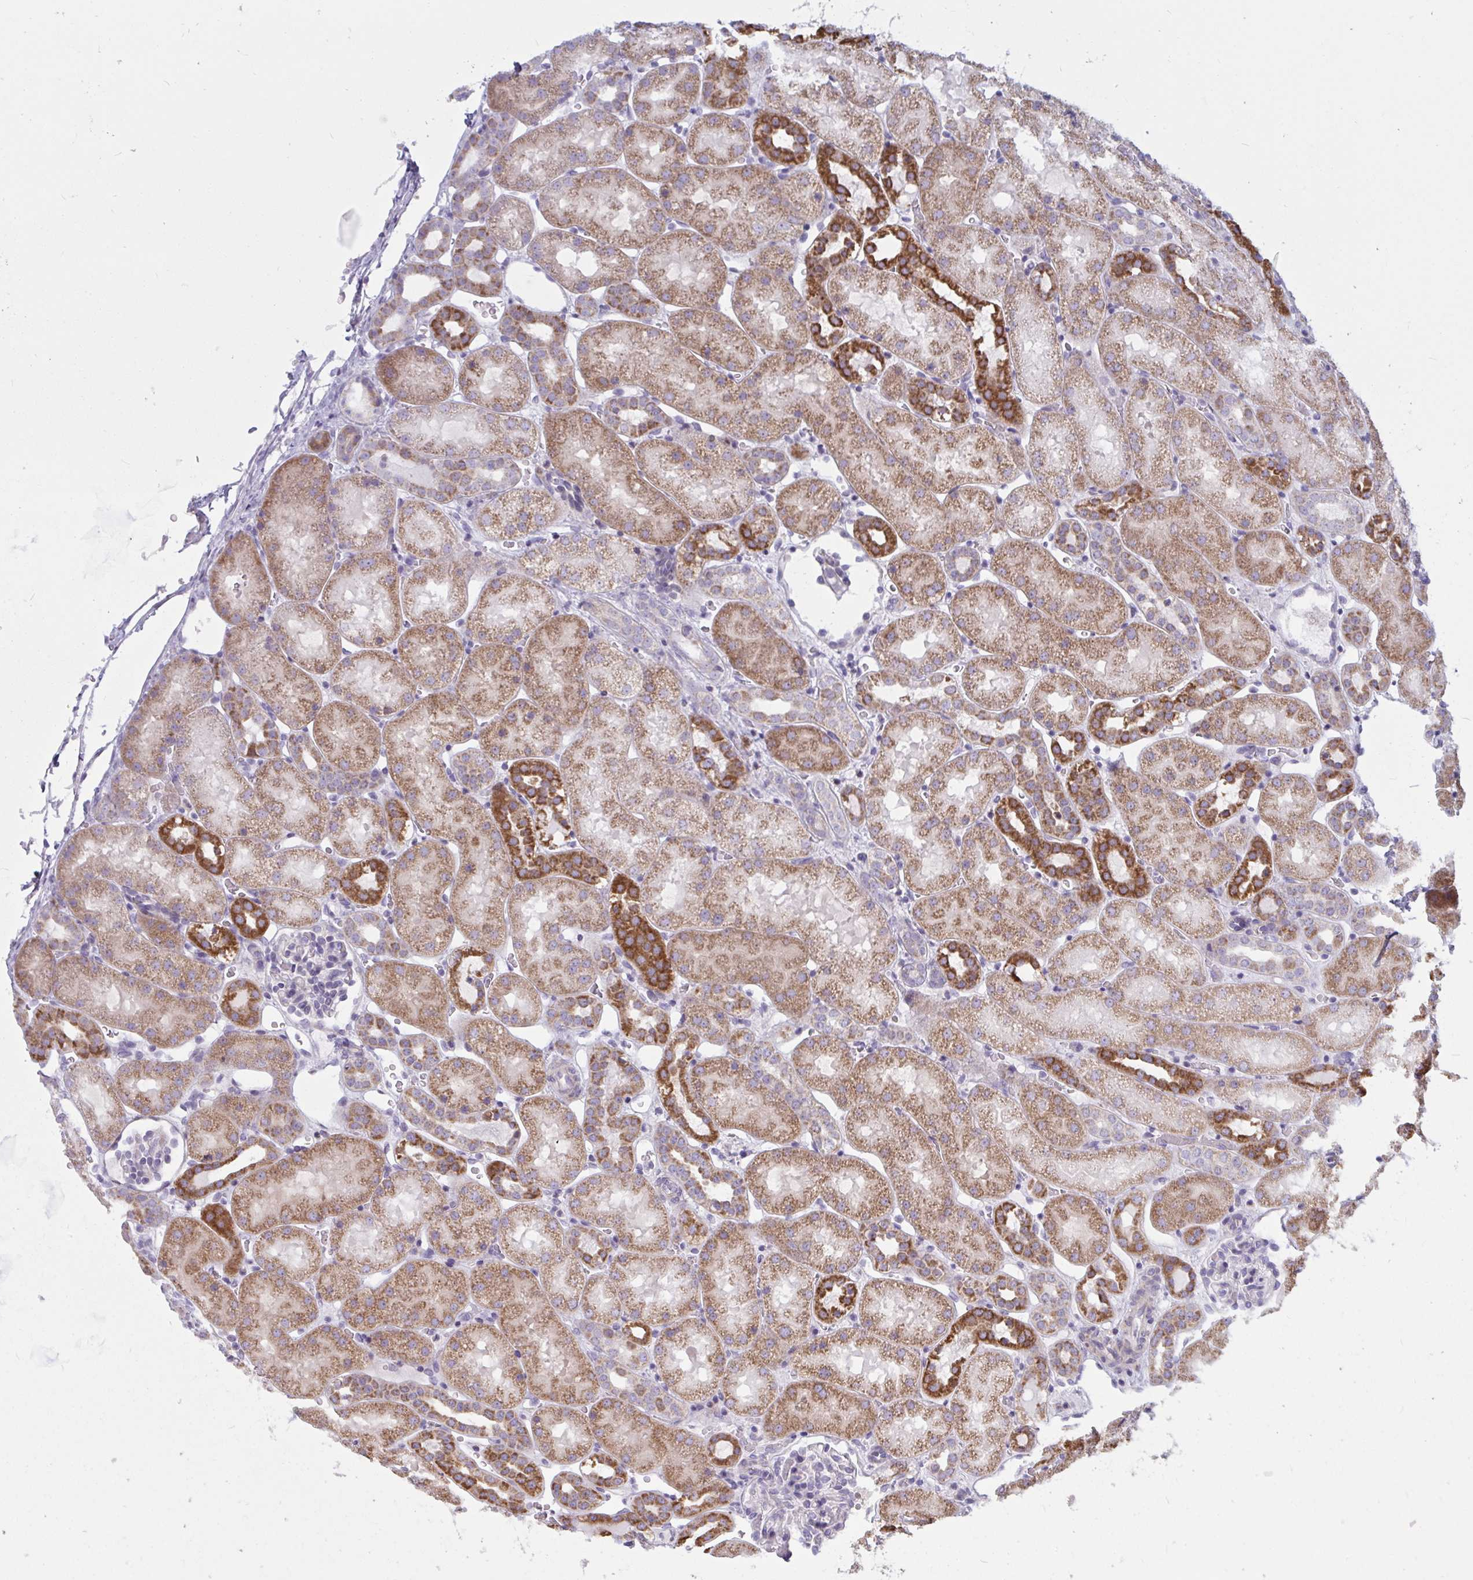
{"staining": {"intensity": "negative", "quantity": "none", "location": "none"}, "tissue": "kidney", "cell_type": "Cells in glomeruli", "image_type": "normal", "snomed": [{"axis": "morphology", "description": "Normal tissue, NOS"}, {"axis": "topography", "description": "Kidney"}], "caption": "DAB immunohistochemical staining of benign human kidney displays no significant positivity in cells in glomeruli.", "gene": "ATG9A", "patient": {"sex": "male", "age": 2}}